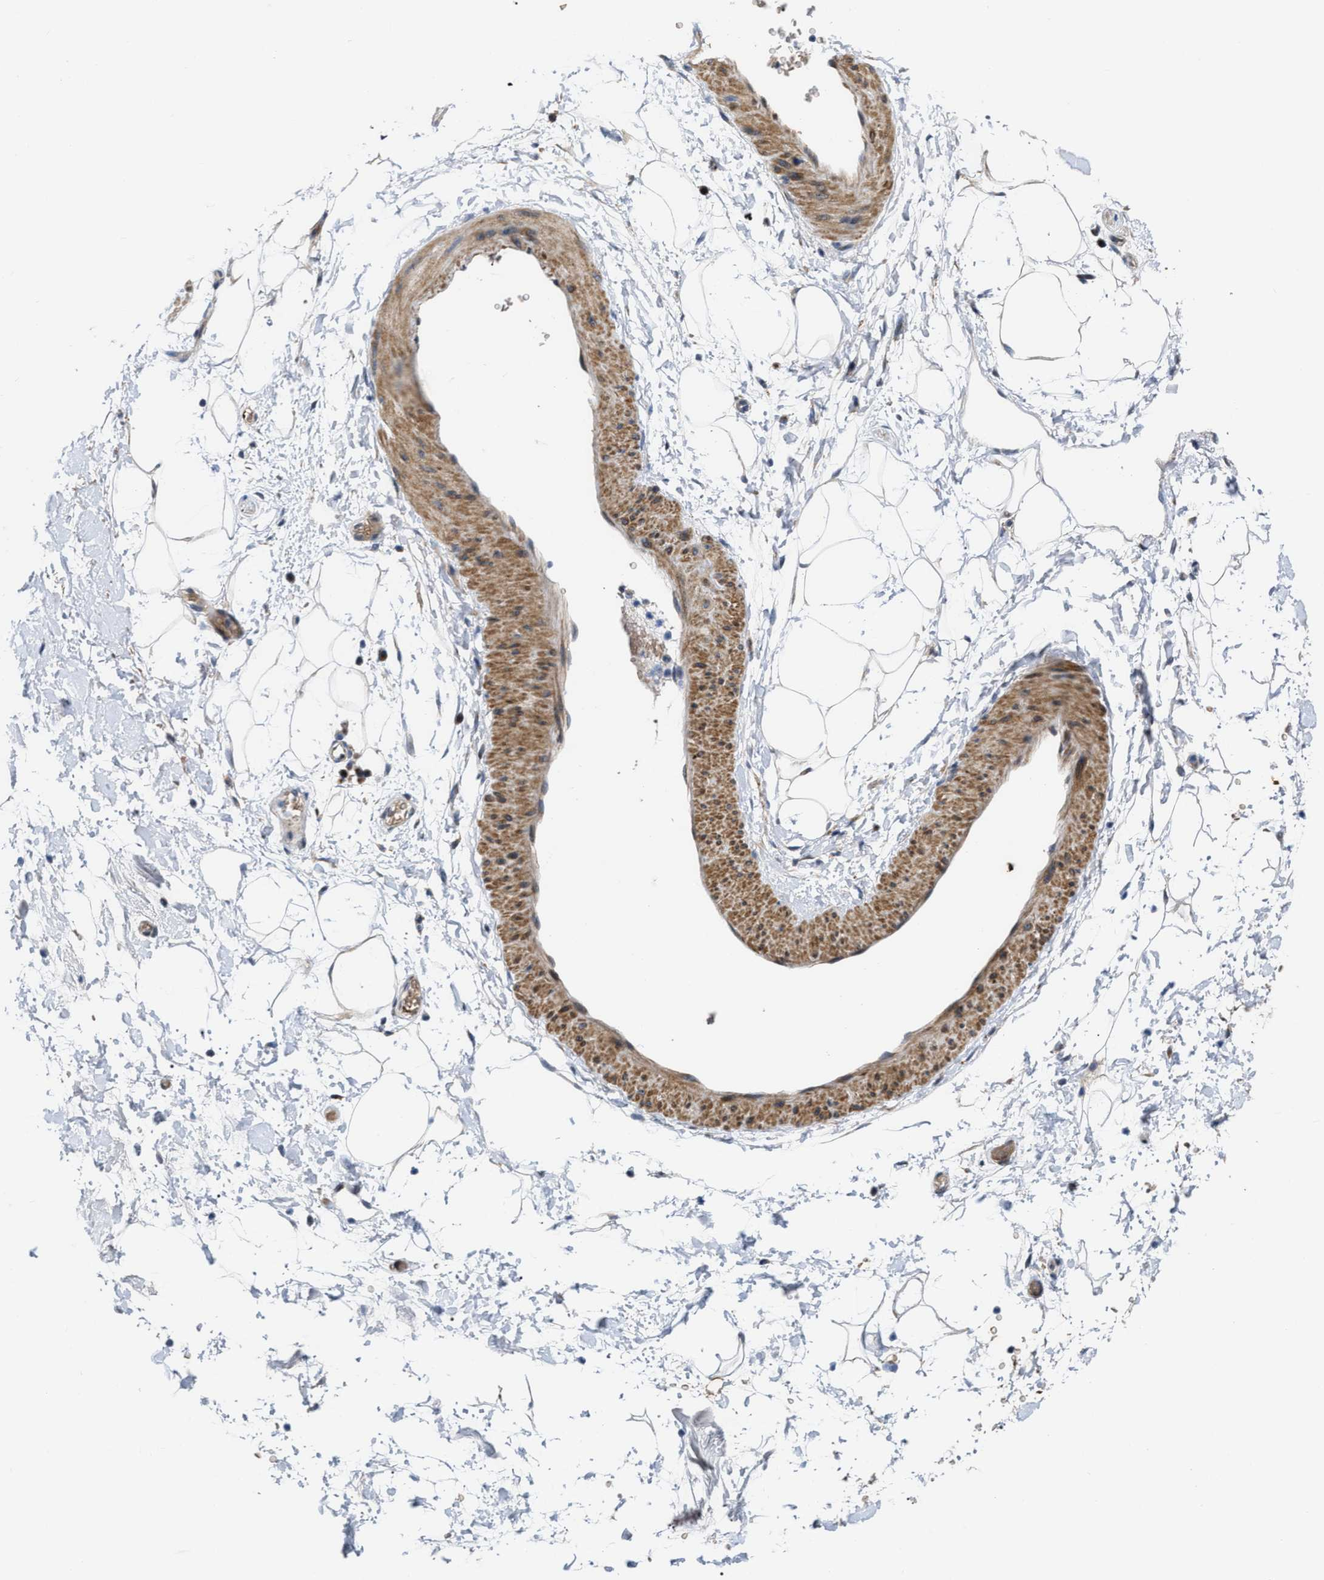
{"staining": {"intensity": "weak", "quantity": "<25%", "location": "cytoplasmic/membranous"}, "tissue": "adipose tissue", "cell_type": "Adipocytes", "image_type": "normal", "snomed": [{"axis": "morphology", "description": "Normal tissue, NOS"}, {"axis": "topography", "description": "Soft tissue"}], "caption": "An IHC image of benign adipose tissue is shown. There is no staining in adipocytes of adipose tissue.", "gene": "POLR1F", "patient": {"sex": "male", "age": 72}}